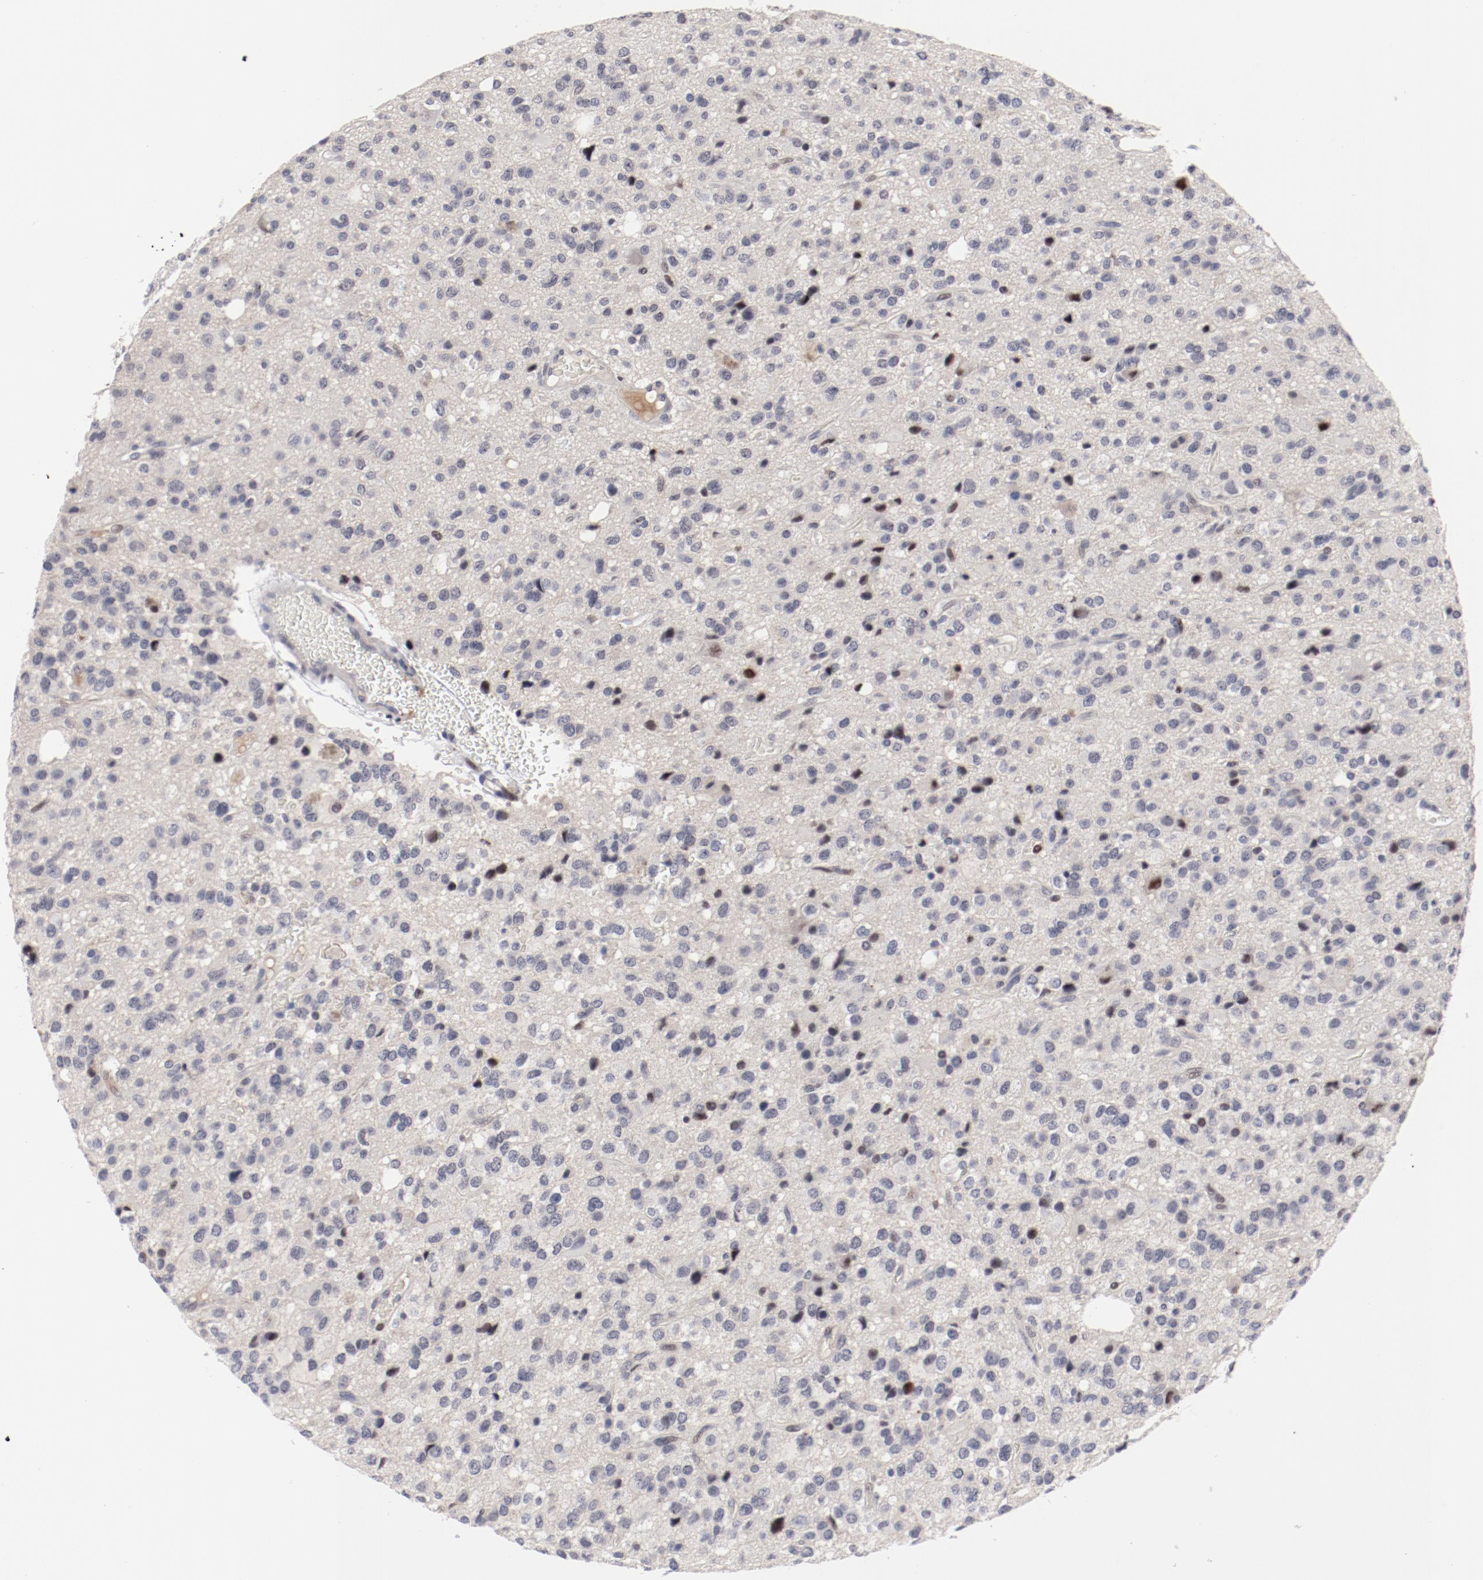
{"staining": {"intensity": "moderate", "quantity": "<25%", "location": "nuclear"}, "tissue": "glioma", "cell_type": "Tumor cells", "image_type": "cancer", "snomed": [{"axis": "morphology", "description": "Glioma, malignant, High grade"}, {"axis": "topography", "description": "Brain"}], "caption": "Immunohistochemistry of high-grade glioma (malignant) displays low levels of moderate nuclear positivity in about <25% of tumor cells.", "gene": "FSCB", "patient": {"sex": "male", "age": 47}}